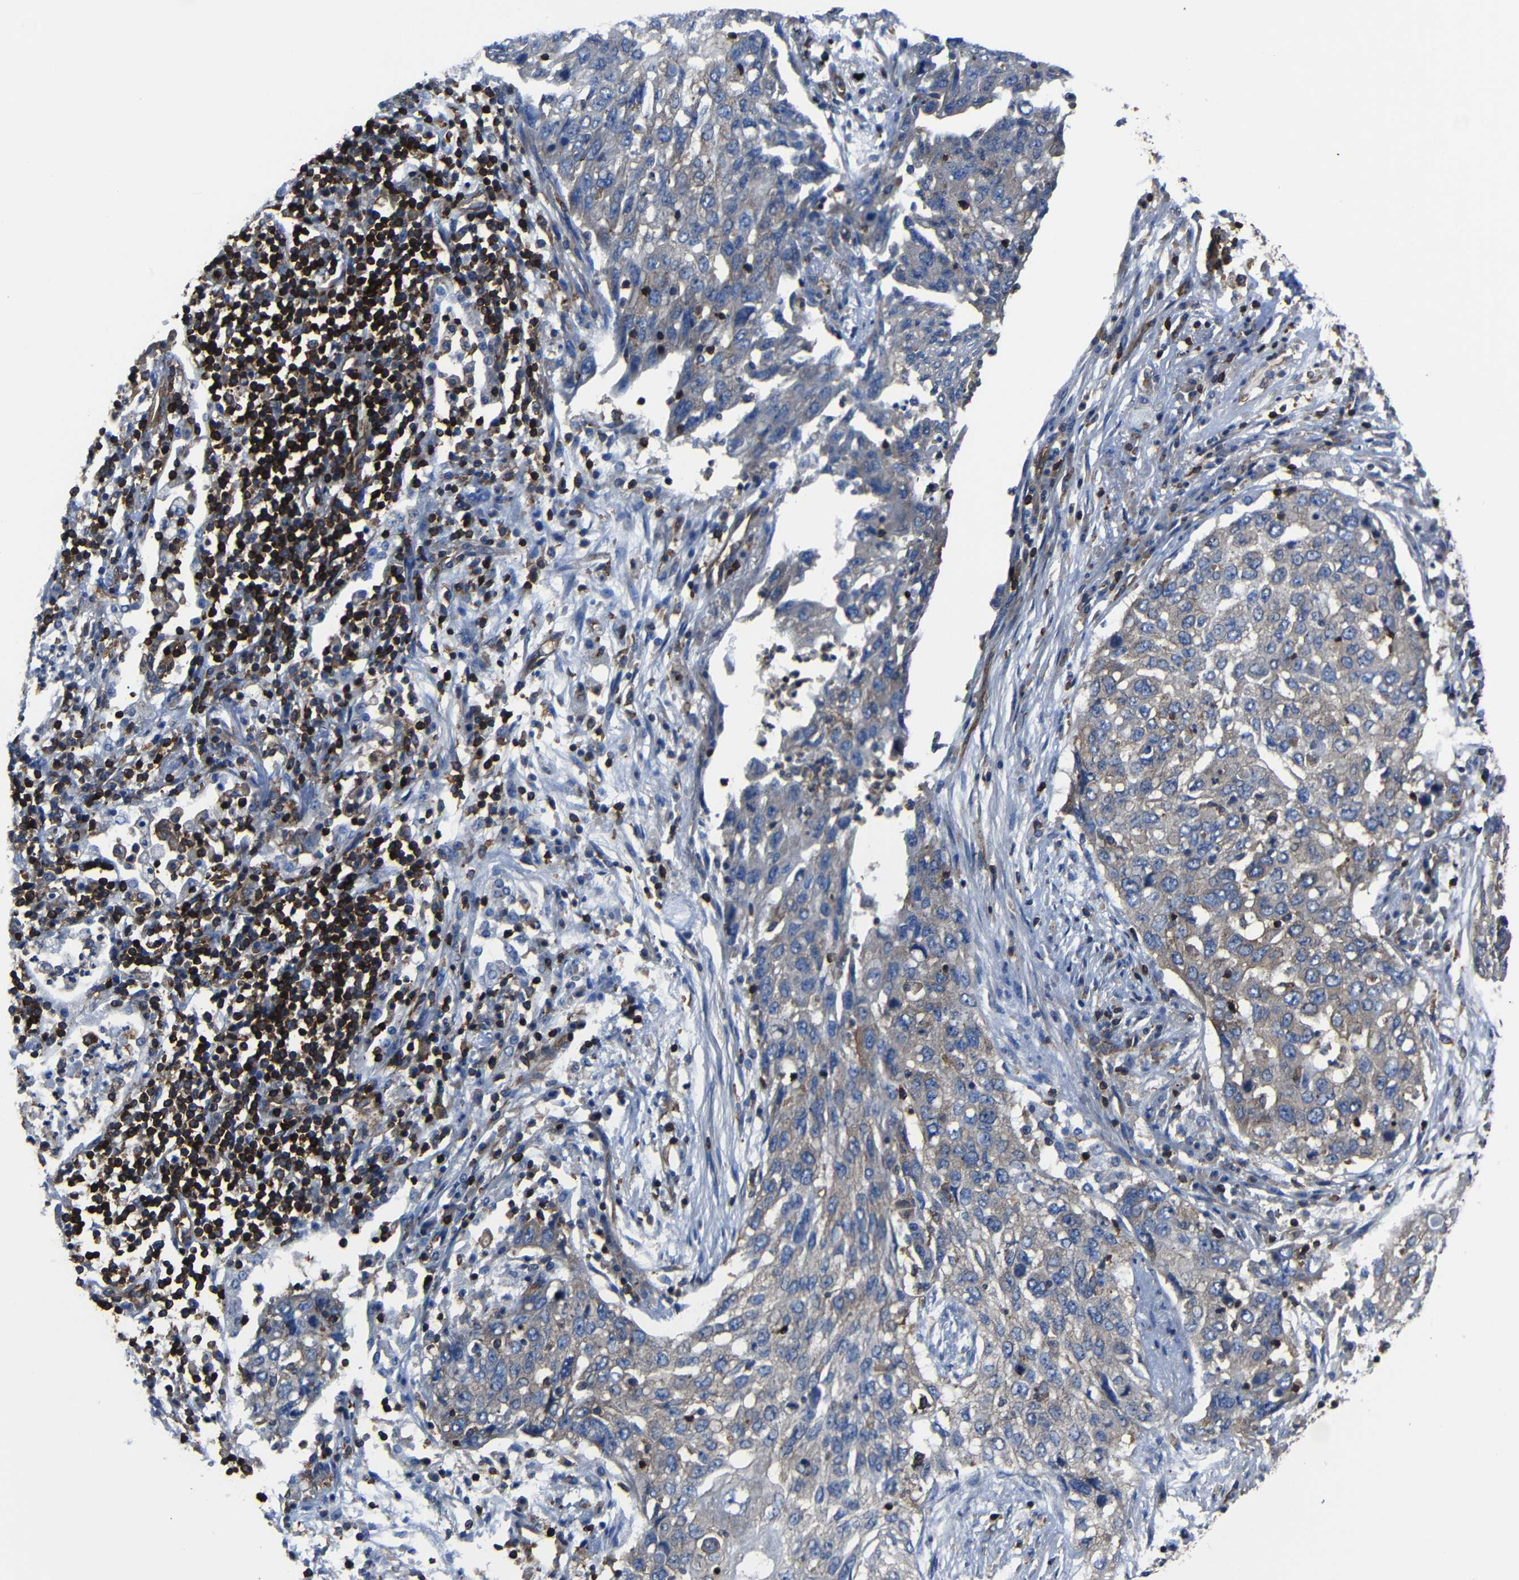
{"staining": {"intensity": "weak", "quantity": "25%-75%", "location": "cytoplasmic/membranous"}, "tissue": "lung cancer", "cell_type": "Tumor cells", "image_type": "cancer", "snomed": [{"axis": "morphology", "description": "Squamous cell carcinoma, NOS"}, {"axis": "topography", "description": "Lung"}], "caption": "IHC histopathology image of squamous cell carcinoma (lung) stained for a protein (brown), which reveals low levels of weak cytoplasmic/membranous expression in about 25%-75% of tumor cells.", "gene": "ARHGEF1", "patient": {"sex": "female", "age": 63}}